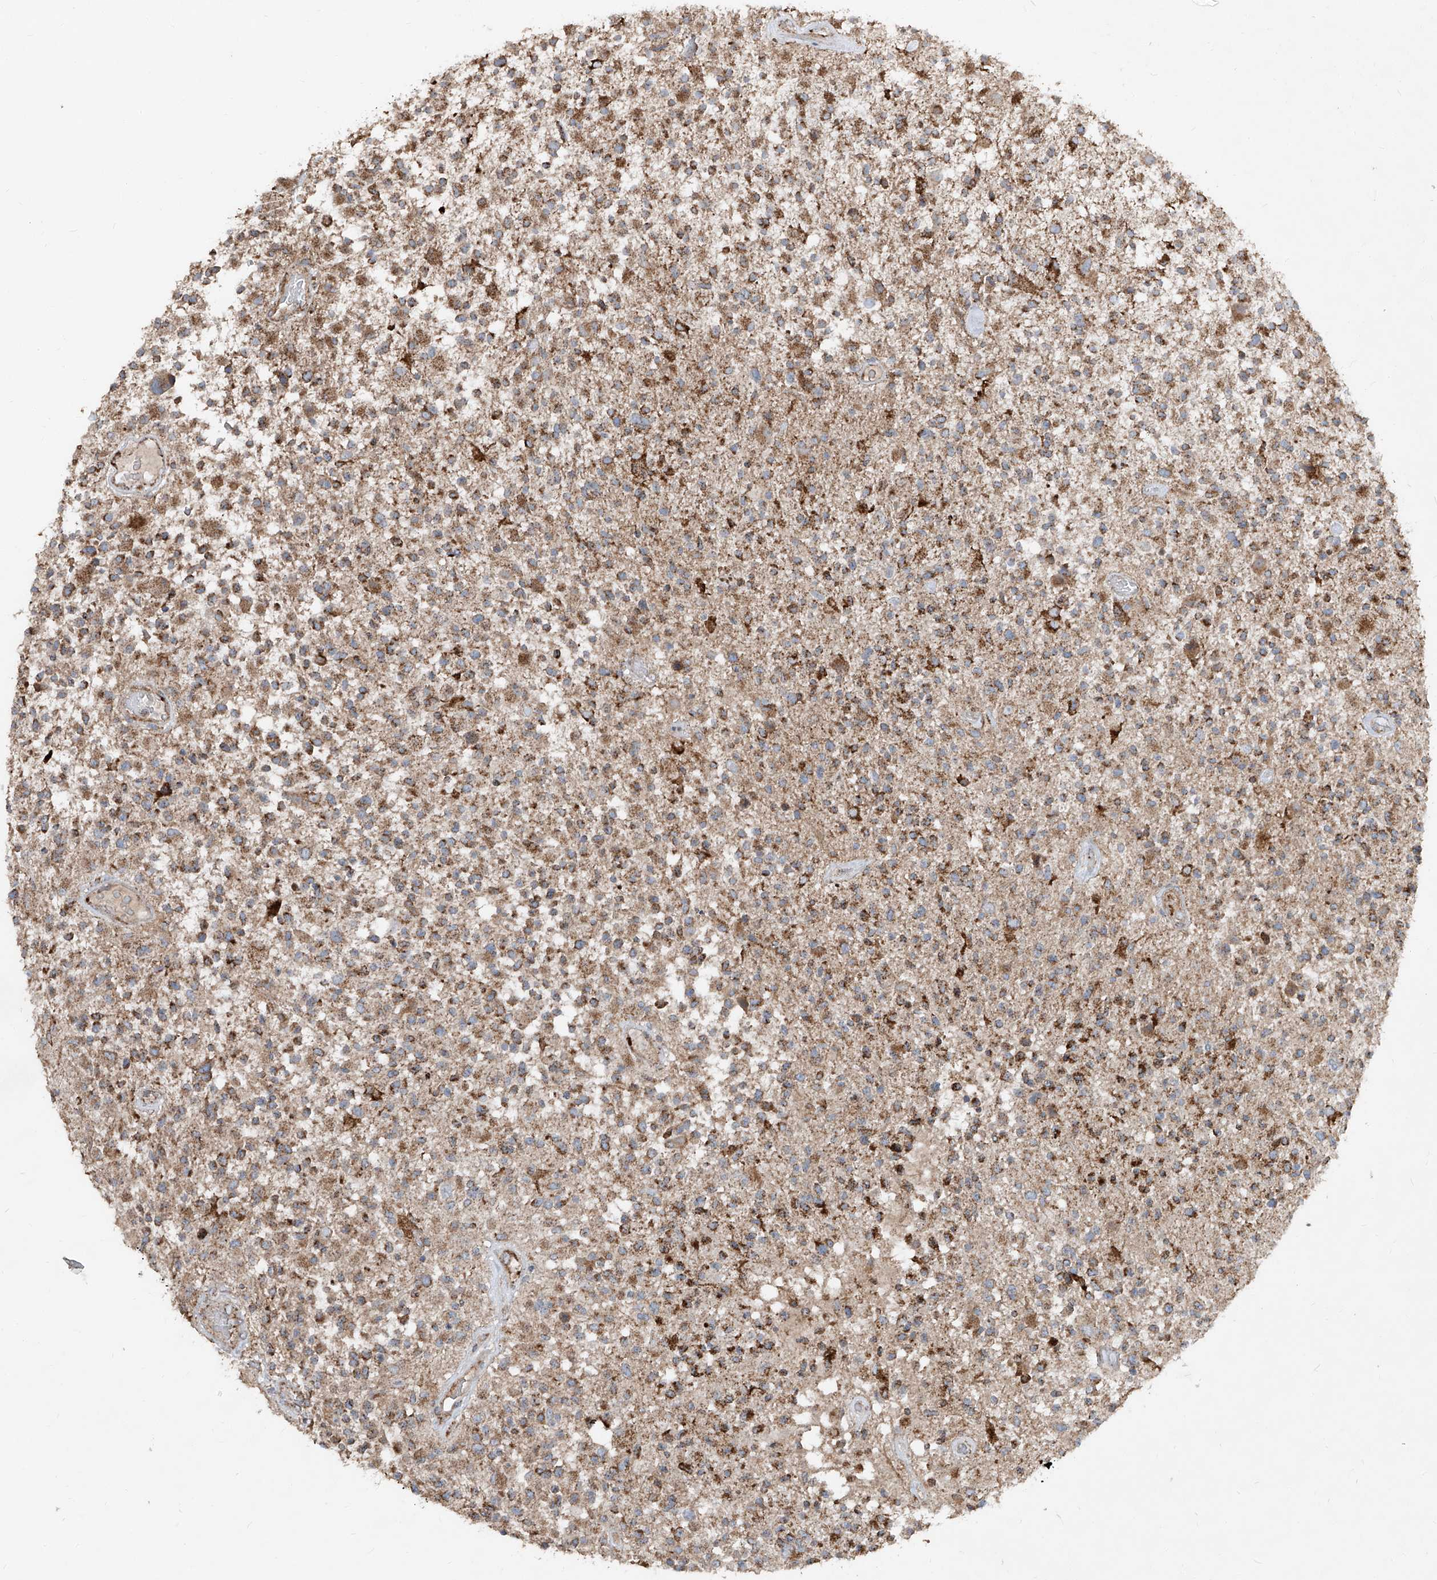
{"staining": {"intensity": "moderate", "quantity": ">75%", "location": "cytoplasmic/membranous"}, "tissue": "glioma", "cell_type": "Tumor cells", "image_type": "cancer", "snomed": [{"axis": "morphology", "description": "Glioma, malignant, High grade"}, {"axis": "morphology", "description": "Glioblastoma, NOS"}, {"axis": "topography", "description": "Brain"}], "caption": "Immunohistochemical staining of human malignant high-grade glioma displays moderate cytoplasmic/membranous protein positivity in about >75% of tumor cells.", "gene": "ABCD3", "patient": {"sex": "male", "age": 60}}